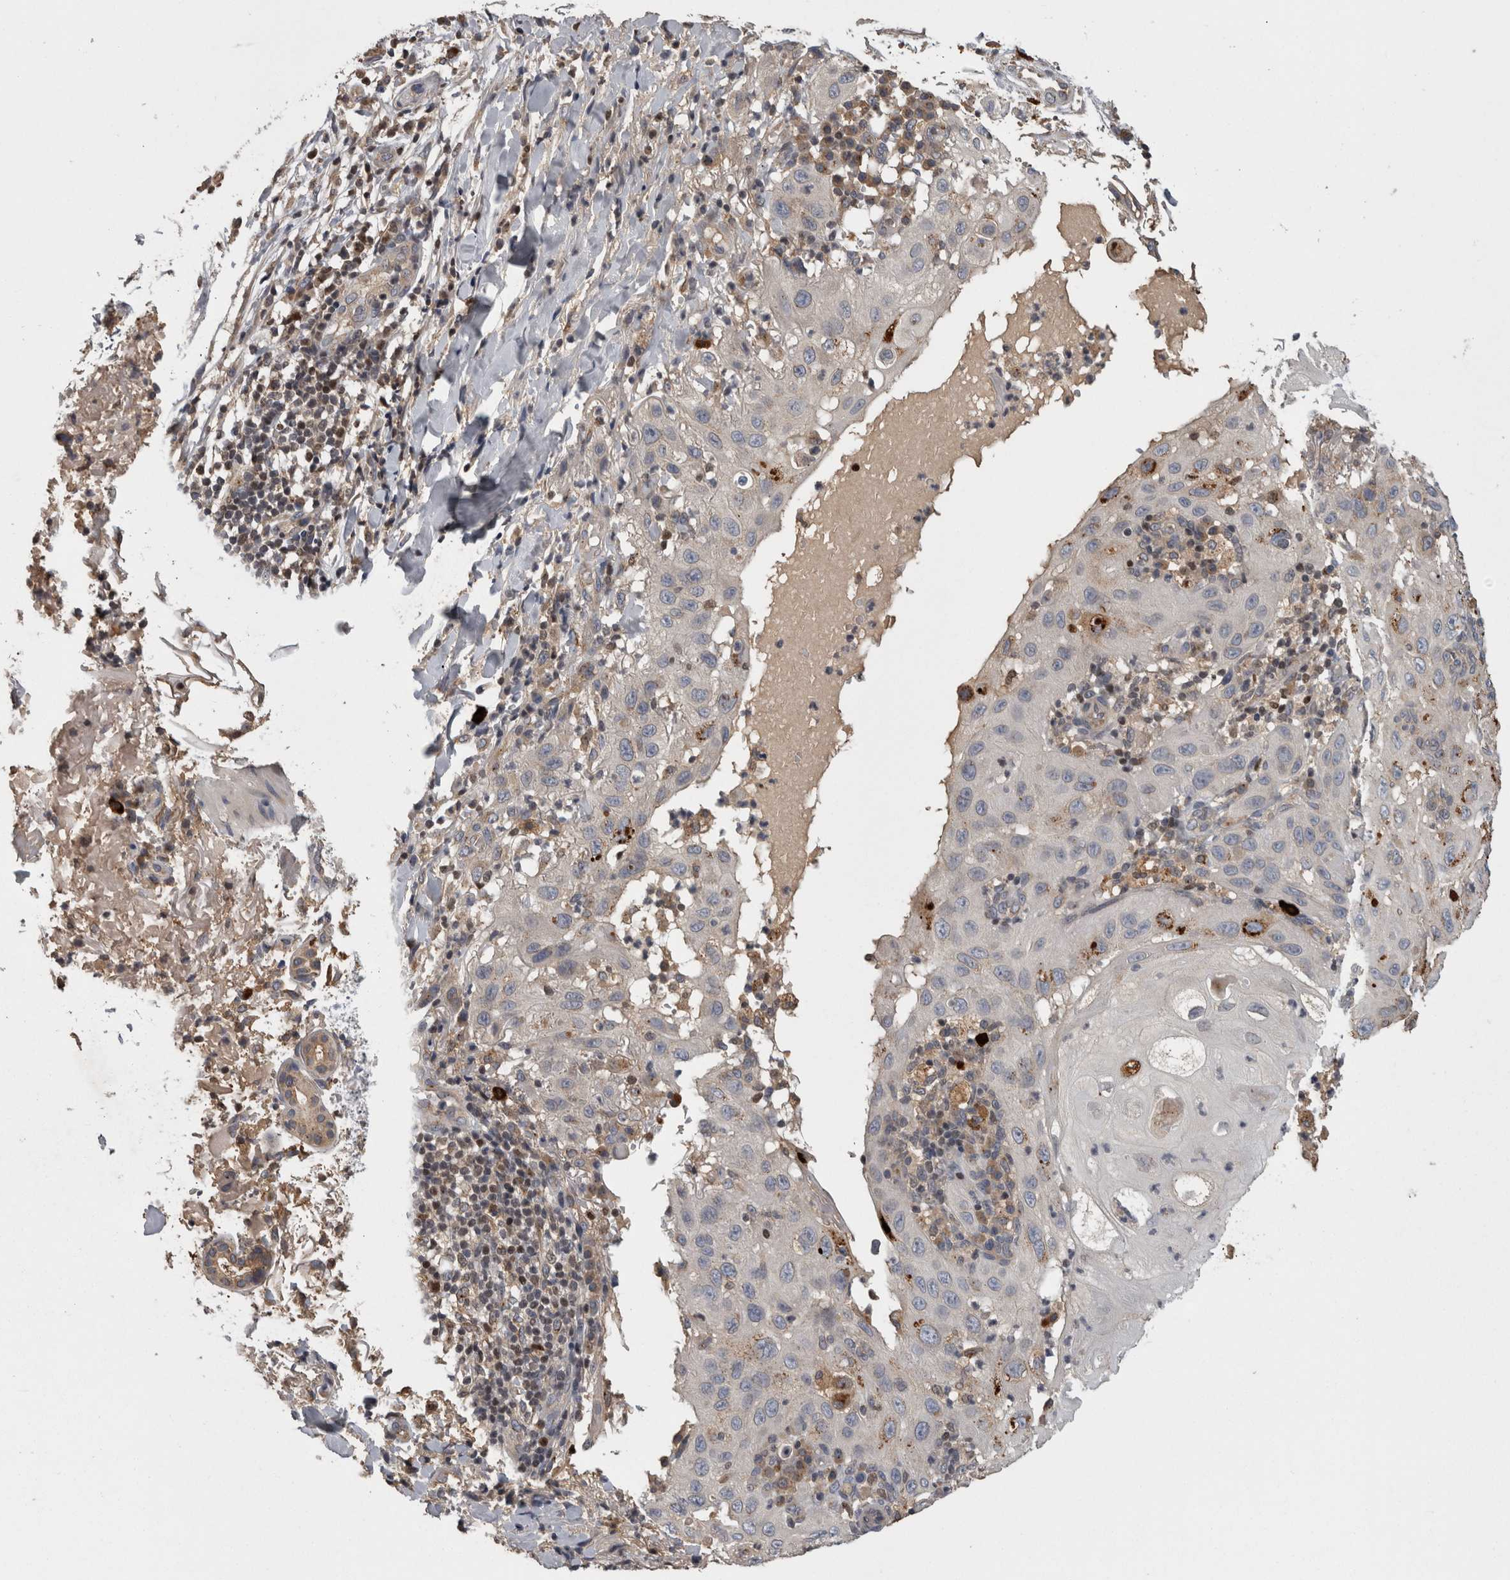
{"staining": {"intensity": "negative", "quantity": "none", "location": "none"}, "tissue": "skin cancer", "cell_type": "Tumor cells", "image_type": "cancer", "snomed": [{"axis": "morphology", "description": "Normal tissue, NOS"}, {"axis": "morphology", "description": "Squamous cell carcinoma, NOS"}, {"axis": "topography", "description": "Skin"}], "caption": "Skin squamous cell carcinoma was stained to show a protein in brown. There is no significant positivity in tumor cells.", "gene": "PCM1", "patient": {"sex": "female", "age": 96}}